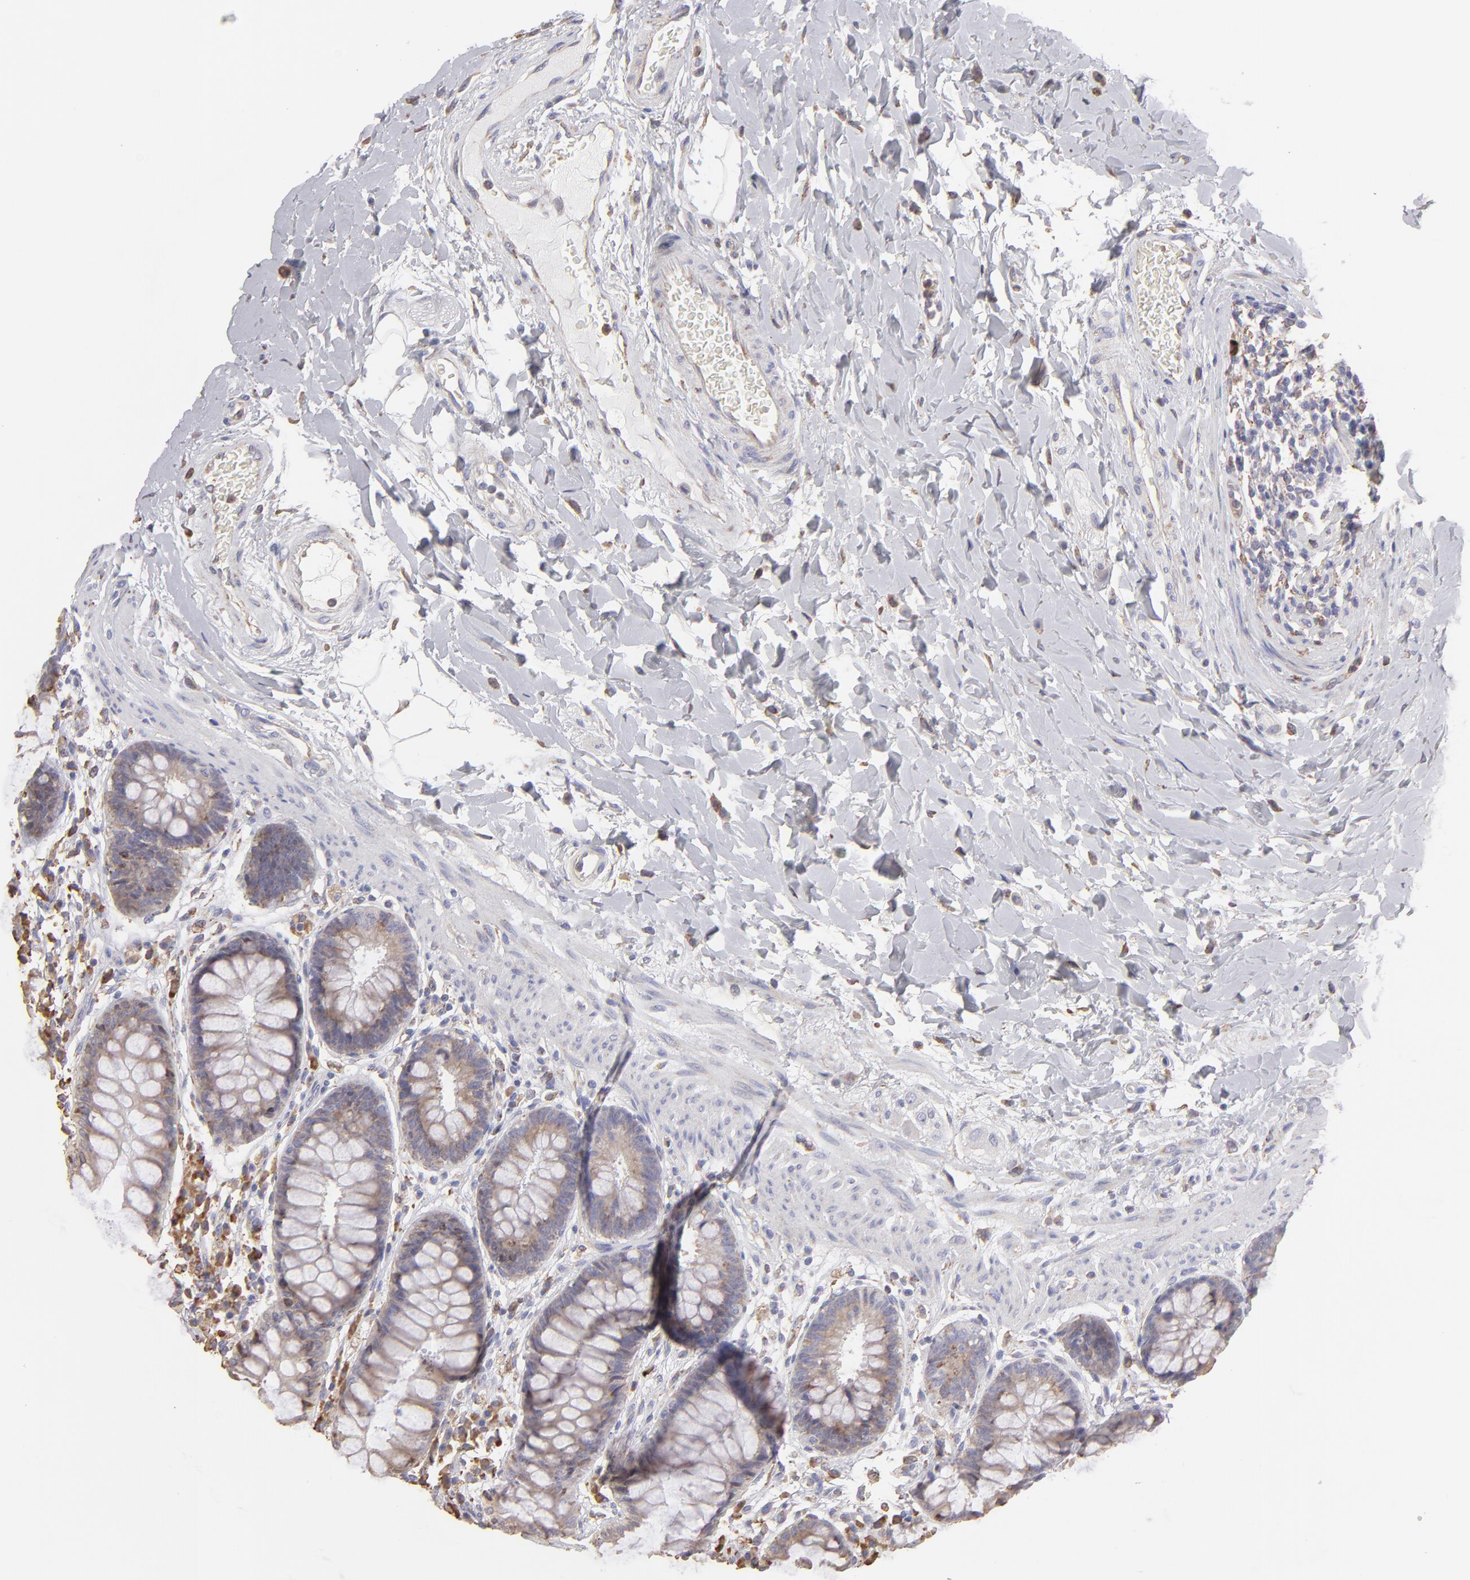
{"staining": {"intensity": "weak", "quantity": ">75%", "location": "cytoplasmic/membranous"}, "tissue": "rectum", "cell_type": "Glandular cells", "image_type": "normal", "snomed": [{"axis": "morphology", "description": "Normal tissue, NOS"}, {"axis": "topography", "description": "Rectum"}], "caption": "Unremarkable rectum reveals weak cytoplasmic/membranous expression in approximately >75% of glandular cells.", "gene": "CALR", "patient": {"sex": "female", "age": 46}}